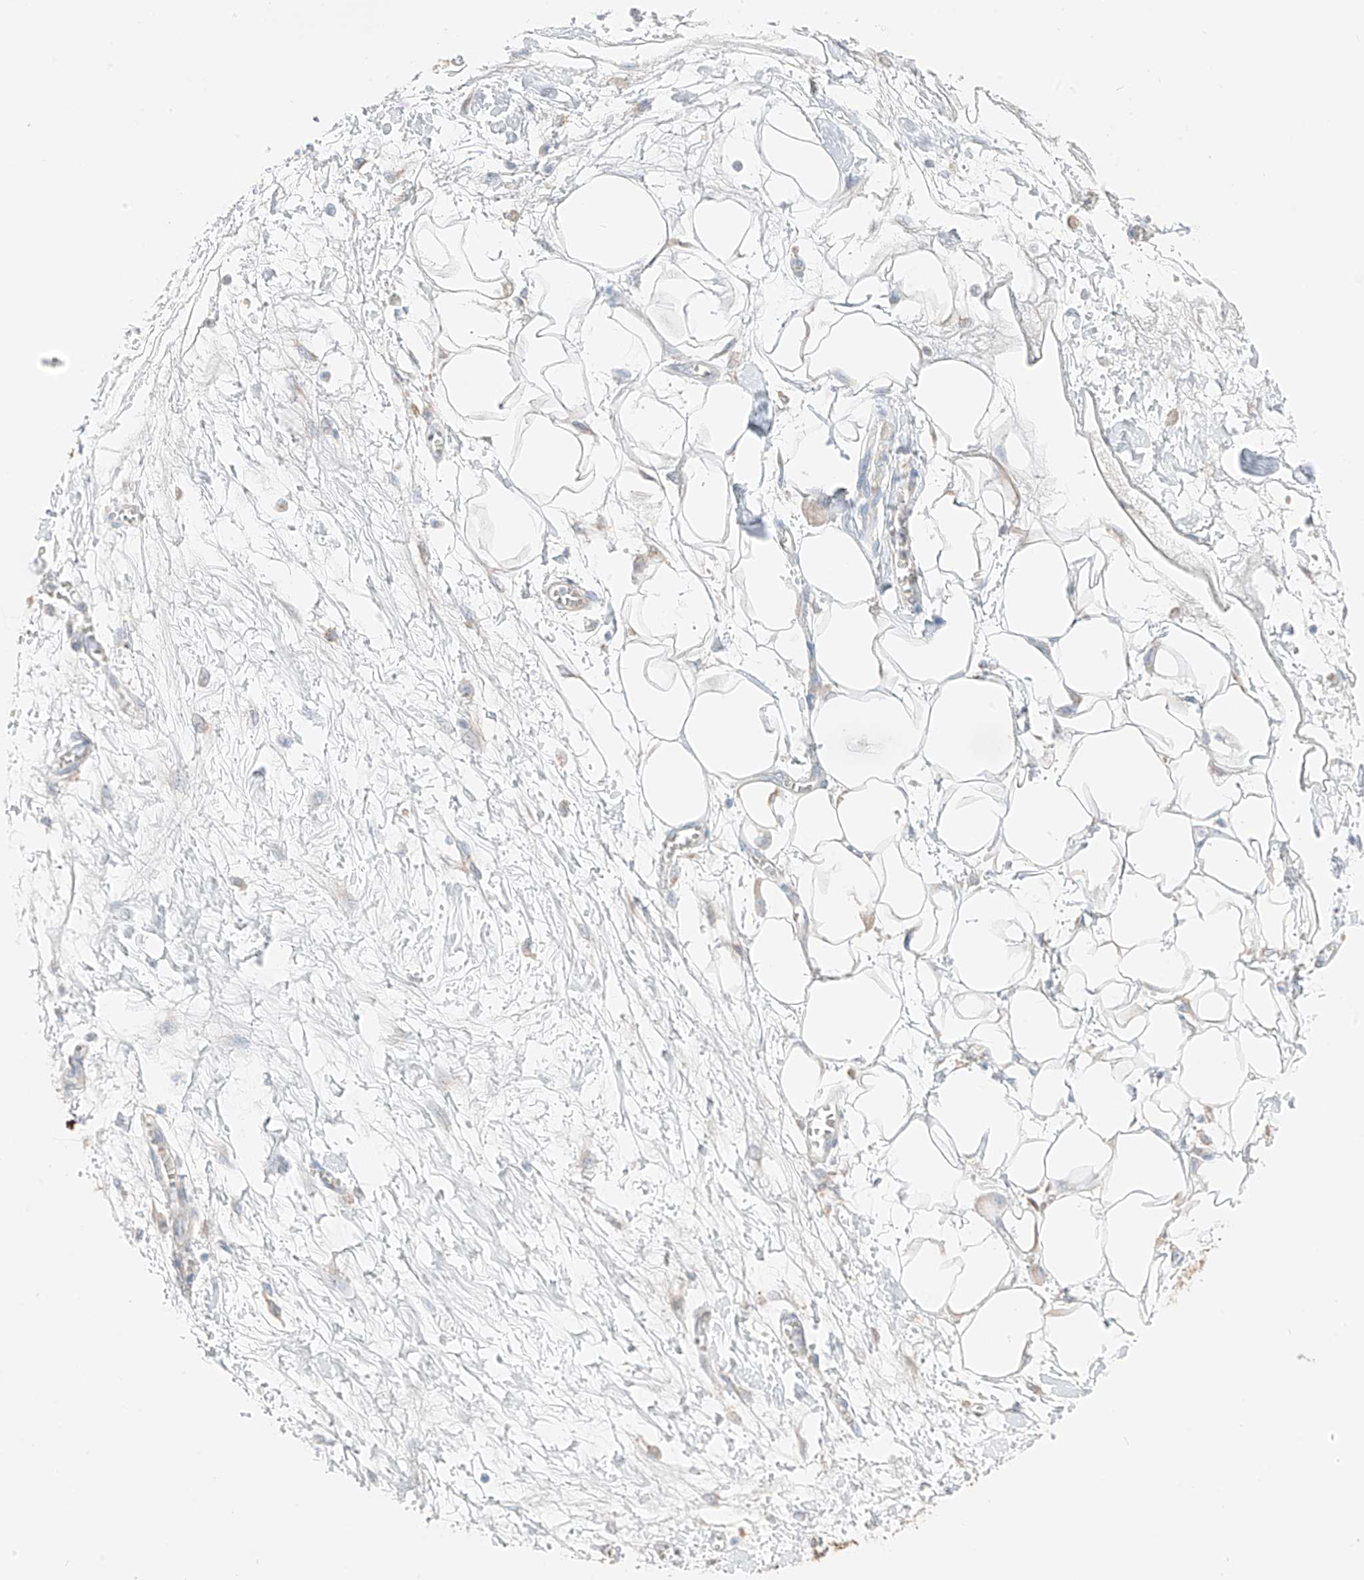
{"staining": {"intensity": "negative", "quantity": "none", "location": "none"}, "tissue": "adipose tissue", "cell_type": "Adipocytes", "image_type": "normal", "snomed": [{"axis": "morphology", "description": "Normal tissue, NOS"}, {"axis": "morphology", "description": "Adenocarcinoma, NOS"}, {"axis": "topography", "description": "Pancreas"}, {"axis": "topography", "description": "Peripheral nerve tissue"}], "caption": "High power microscopy image of an IHC image of unremarkable adipose tissue, revealing no significant positivity in adipocytes. (DAB (3,3'-diaminobenzidine) immunohistochemistry (IHC), high magnification).", "gene": "NALCN", "patient": {"sex": "male", "age": 59}}